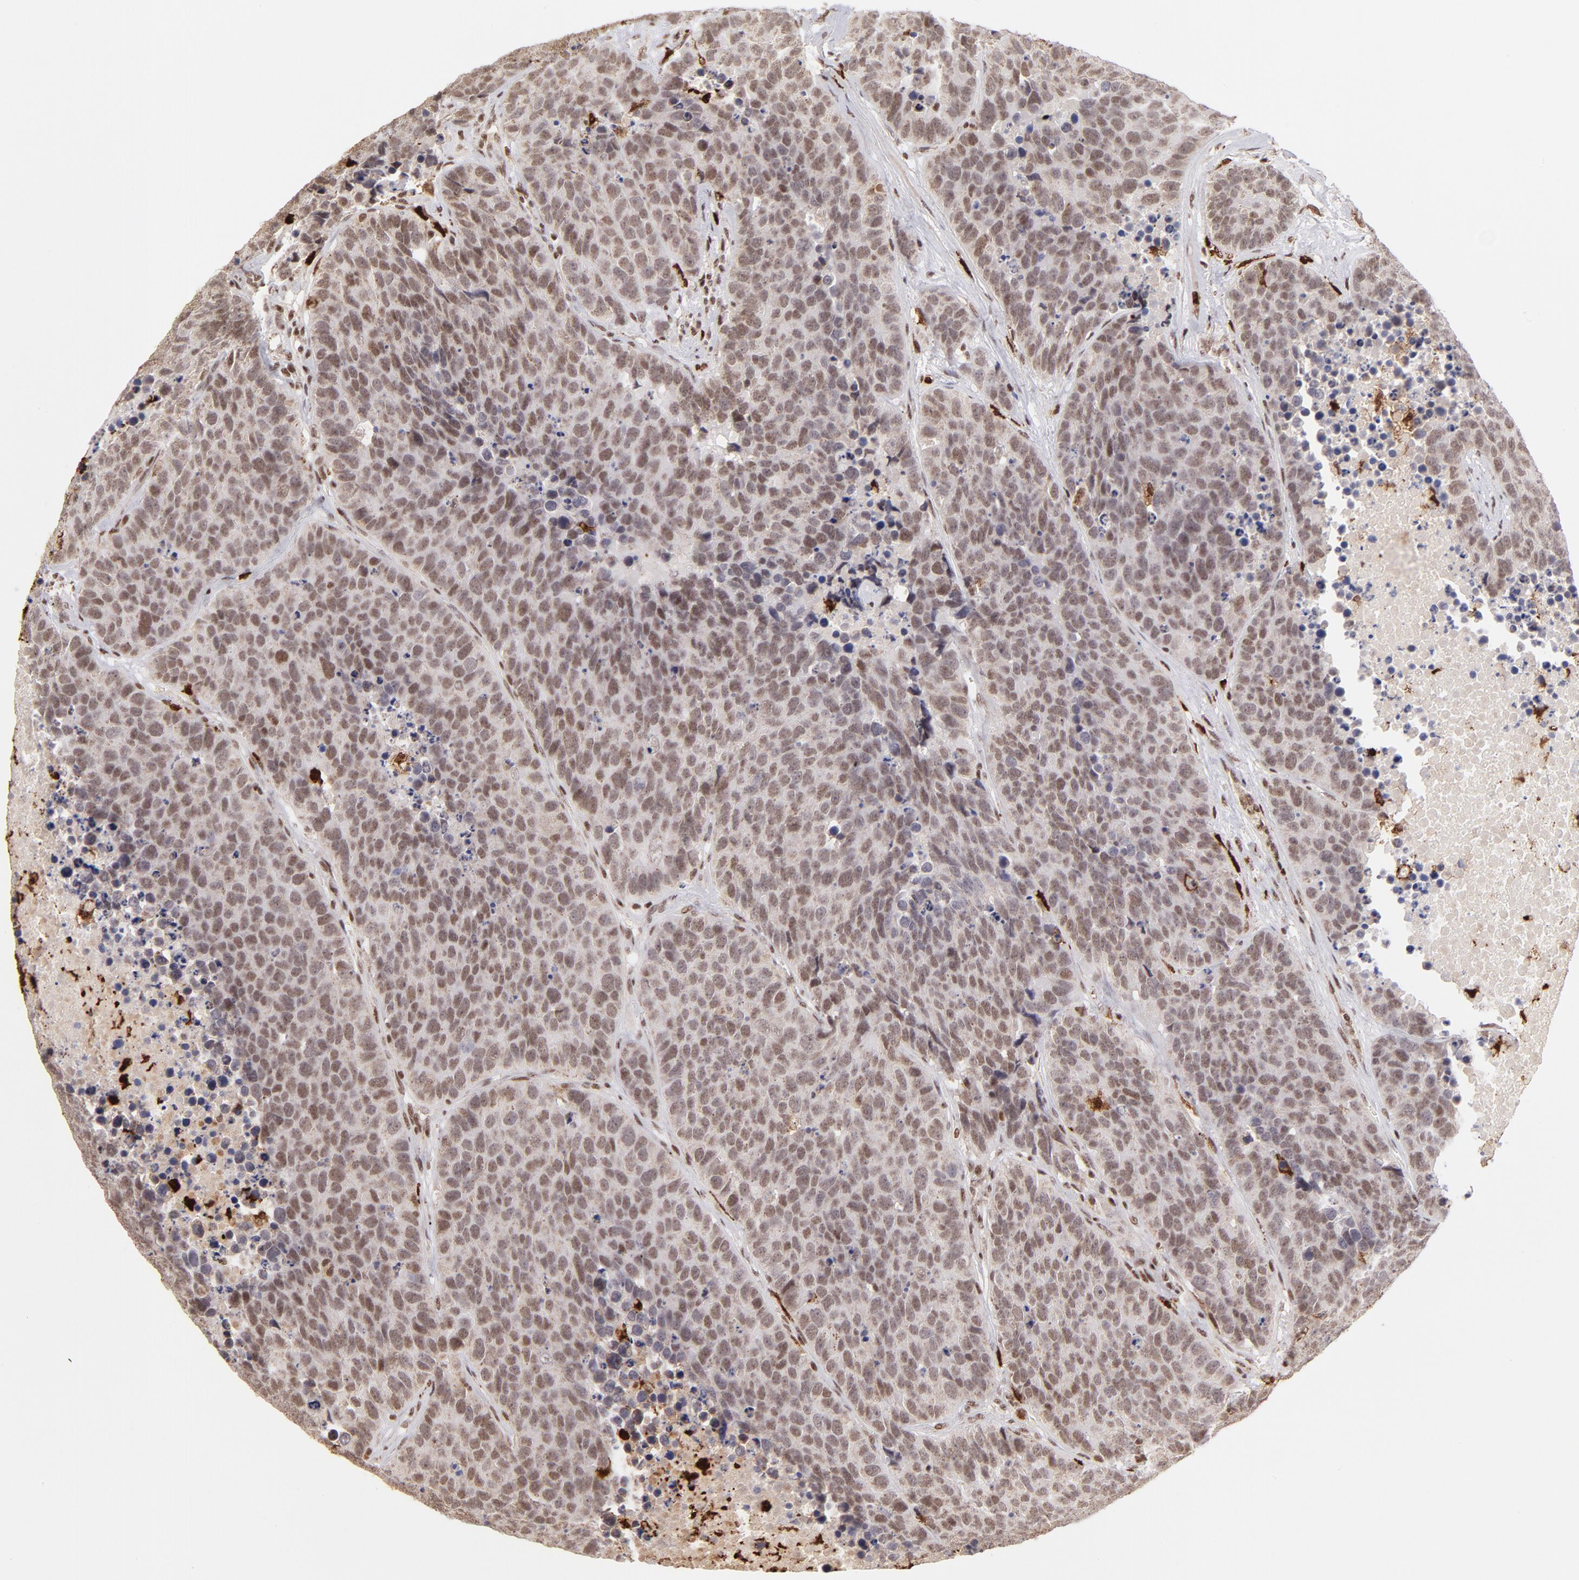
{"staining": {"intensity": "moderate", "quantity": ">75%", "location": "nuclear"}, "tissue": "carcinoid", "cell_type": "Tumor cells", "image_type": "cancer", "snomed": [{"axis": "morphology", "description": "Carcinoid, malignant, NOS"}, {"axis": "topography", "description": "Lung"}], "caption": "There is medium levels of moderate nuclear staining in tumor cells of carcinoid, as demonstrated by immunohistochemical staining (brown color).", "gene": "ZFX", "patient": {"sex": "male", "age": 60}}